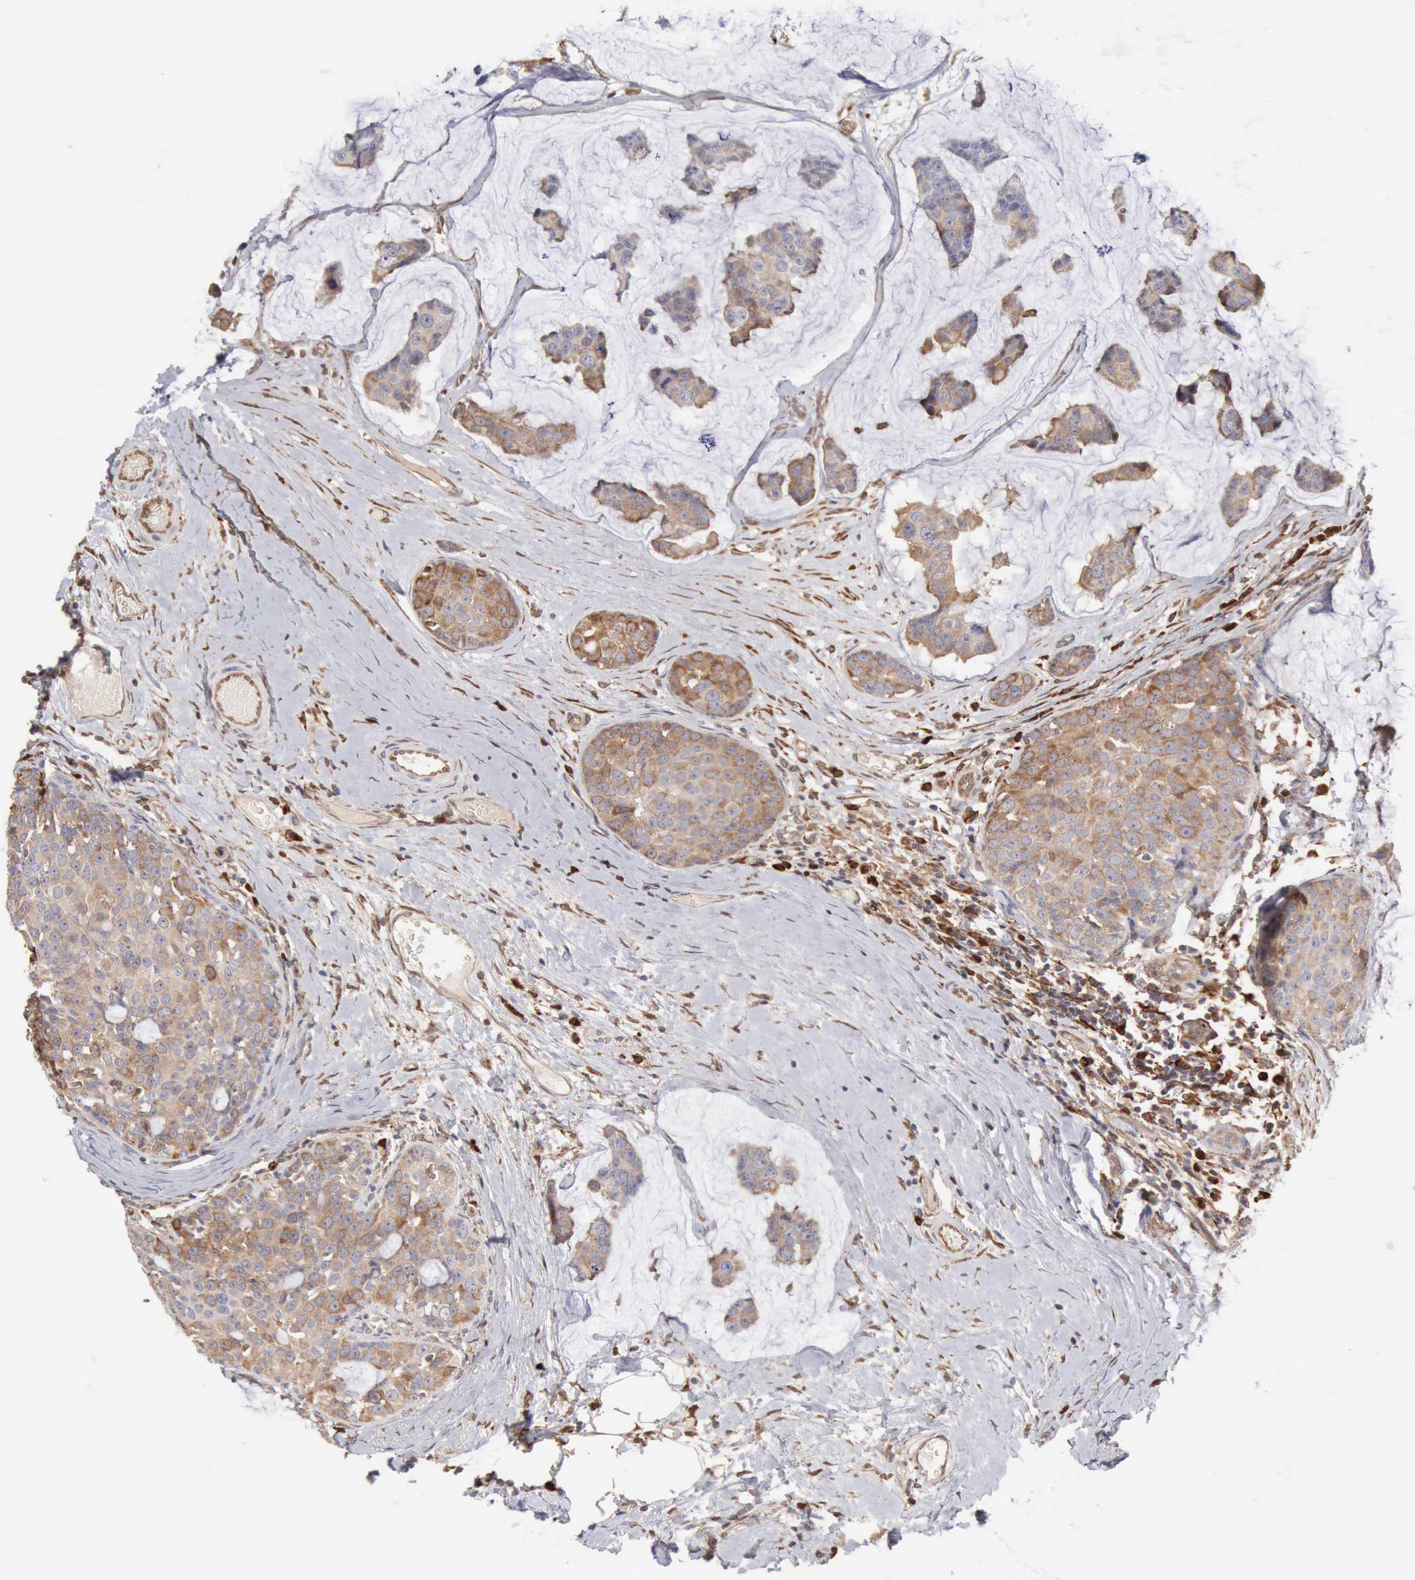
{"staining": {"intensity": "moderate", "quantity": "25%-75%", "location": "cytoplasmic/membranous"}, "tissue": "breast cancer", "cell_type": "Tumor cells", "image_type": "cancer", "snomed": [{"axis": "morphology", "description": "Normal tissue, NOS"}, {"axis": "morphology", "description": "Duct carcinoma"}, {"axis": "topography", "description": "Breast"}], "caption": "About 25%-75% of tumor cells in breast intraductal carcinoma exhibit moderate cytoplasmic/membranous protein positivity as visualized by brown immunohistochemical staining.", "gene": "APOL2", "patient": {"sex": "female", "age": 50}}